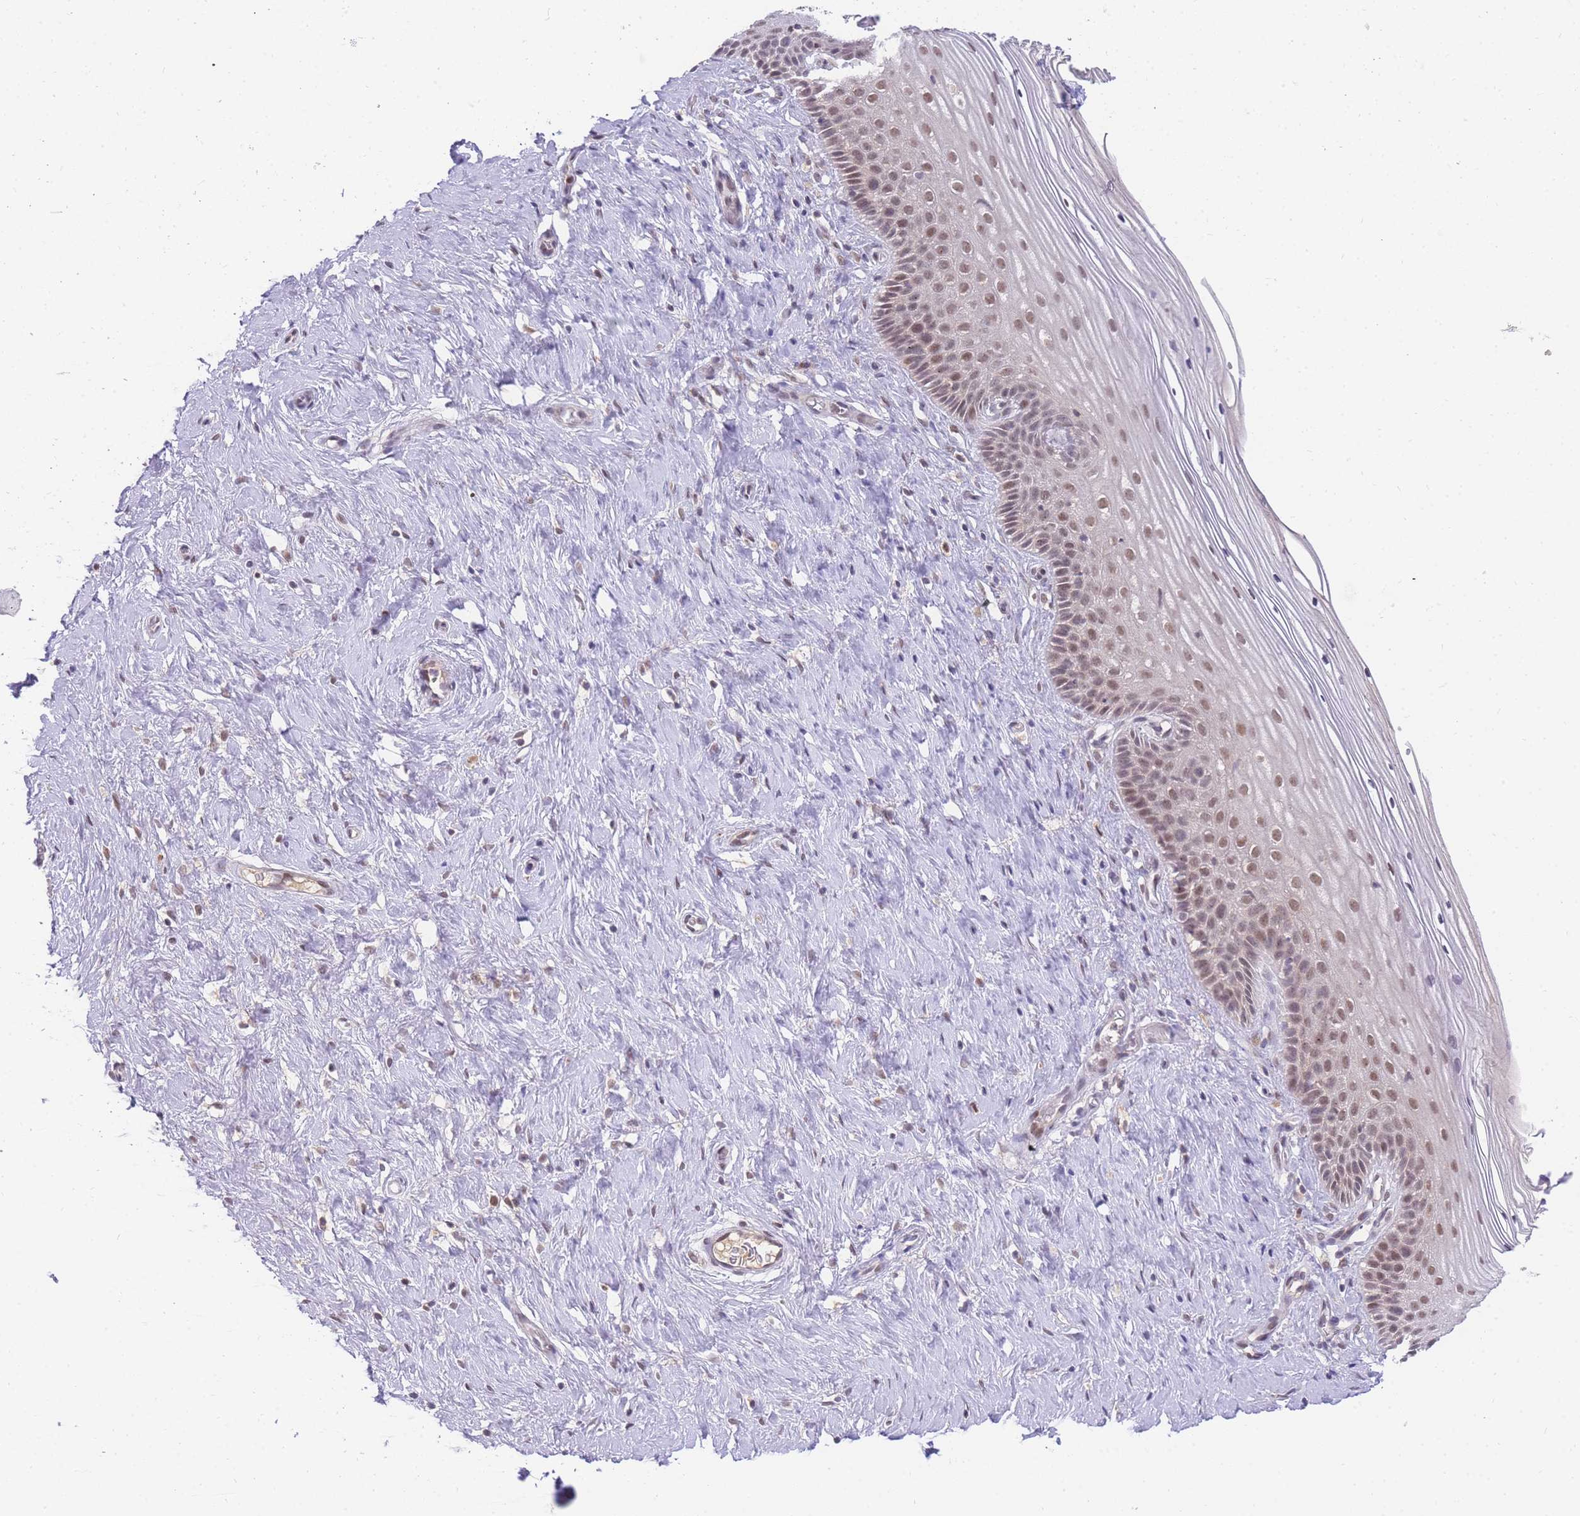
{"staining": {"intensity": "weak", "quantity": ">75%", "location": "nuclear"}, "tissue": "cervix", "cell_type": "Squamous epithelial cells", "image_type": "normal", "snomed": [{"axis": "morphology", "description": "Normal tissue, NOS"}, {"axis": "topography", "description": "Cervix"}], "caption": "Cervix was stained to show a protein in brown. There is low levels of weak nuclear staining in approximately >75% of squamous epithelial cells.", "gene": "PUS10", "patient": {"sex": "female", "age": 33}}